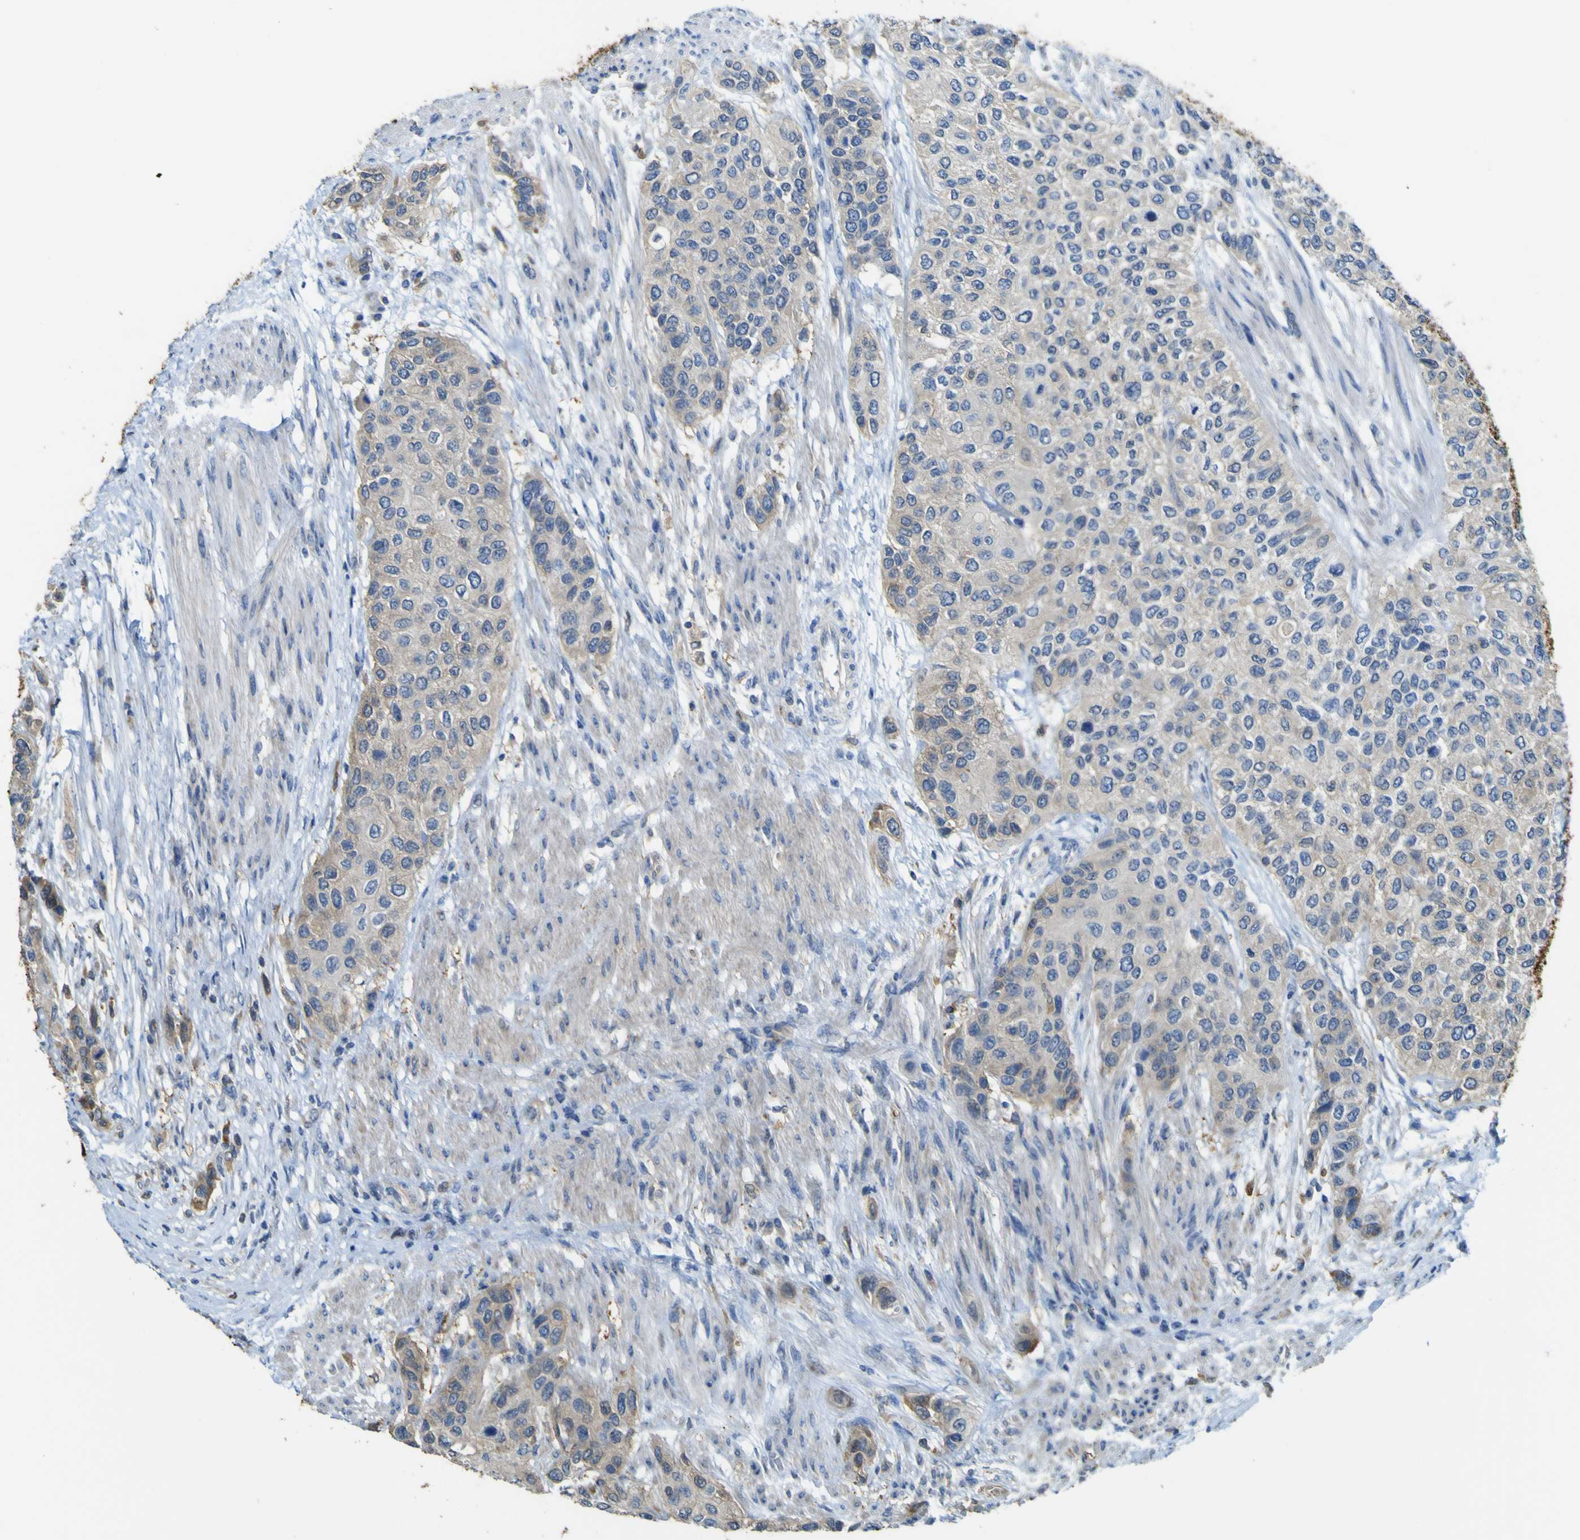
{"staining": {"intensity": "weak", "quantity": ">75%", "location": "cytoplasmic/membranous"}, "tissue": "urothelial cancer", "cell_type": "Tumor cells", "image_type": "cancer", "snomed": [{"axis": "morphology", "description": "Urothelial carcinoma, High grade"}, {"axis": "topography", "description": "Urinary bladder"}], "caption": "Brown immunohistochemical staining in human urothelial cancer reveals weak cytoplasmic/membranous staining in about >75% of tumor cells.", "gene": "ABHD3", "patient": {"sex": "female", "age": 56}}